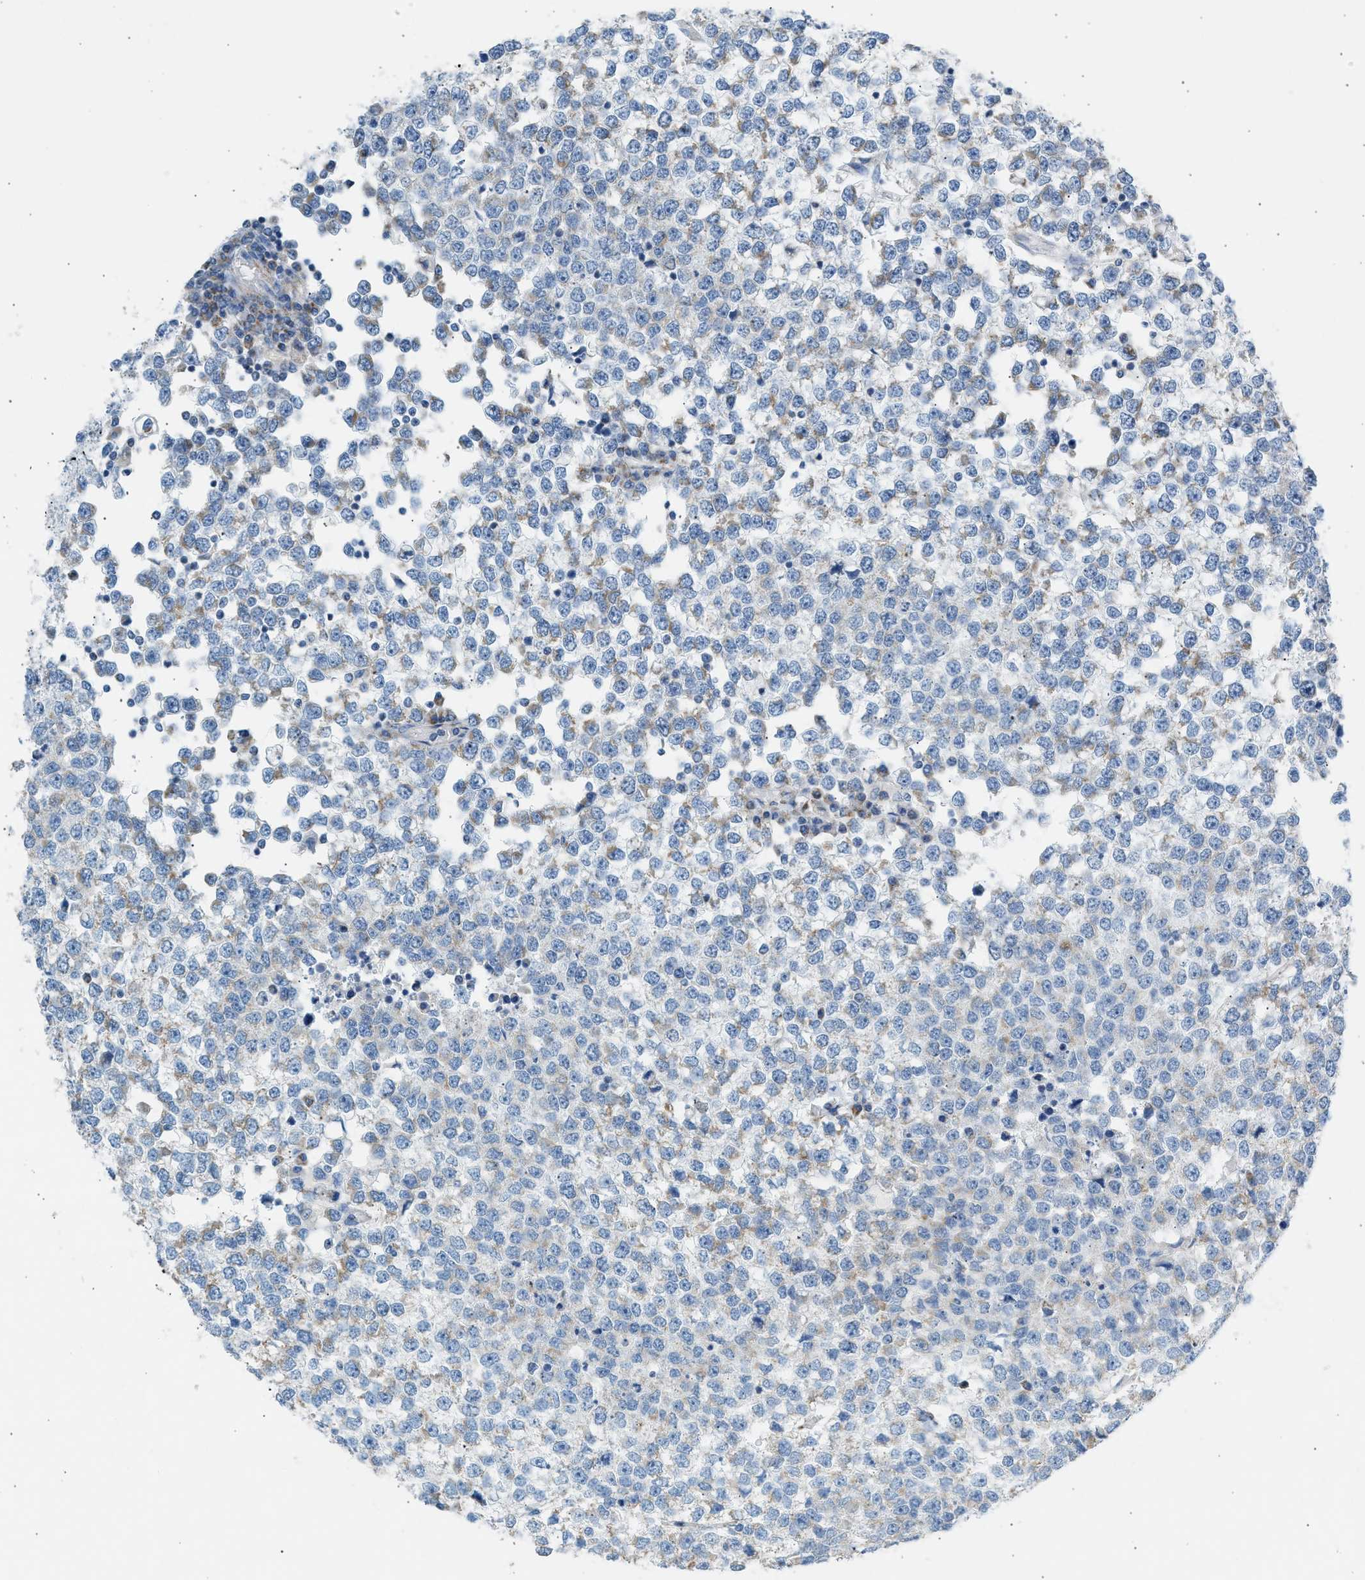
{"staining": {"intensity": "weak", "quantity": "25%-75%", "location": "cytoplasmic/membranous"}, "tissue": "testis cancer", "cell_type": "Tumor cells", "image_type": "cancer", "snomed": [{"axis": "morphology", "description": "Seminoma, NOS"}, {"axis": "topography", "description": "Testis"}], "caption": "Human seminoma (testis) stained with a protein marker demonstrates weak staining in tumor cells.", "gene": "NDUFS8", "patient": {"sex": "male", "age": 65}}